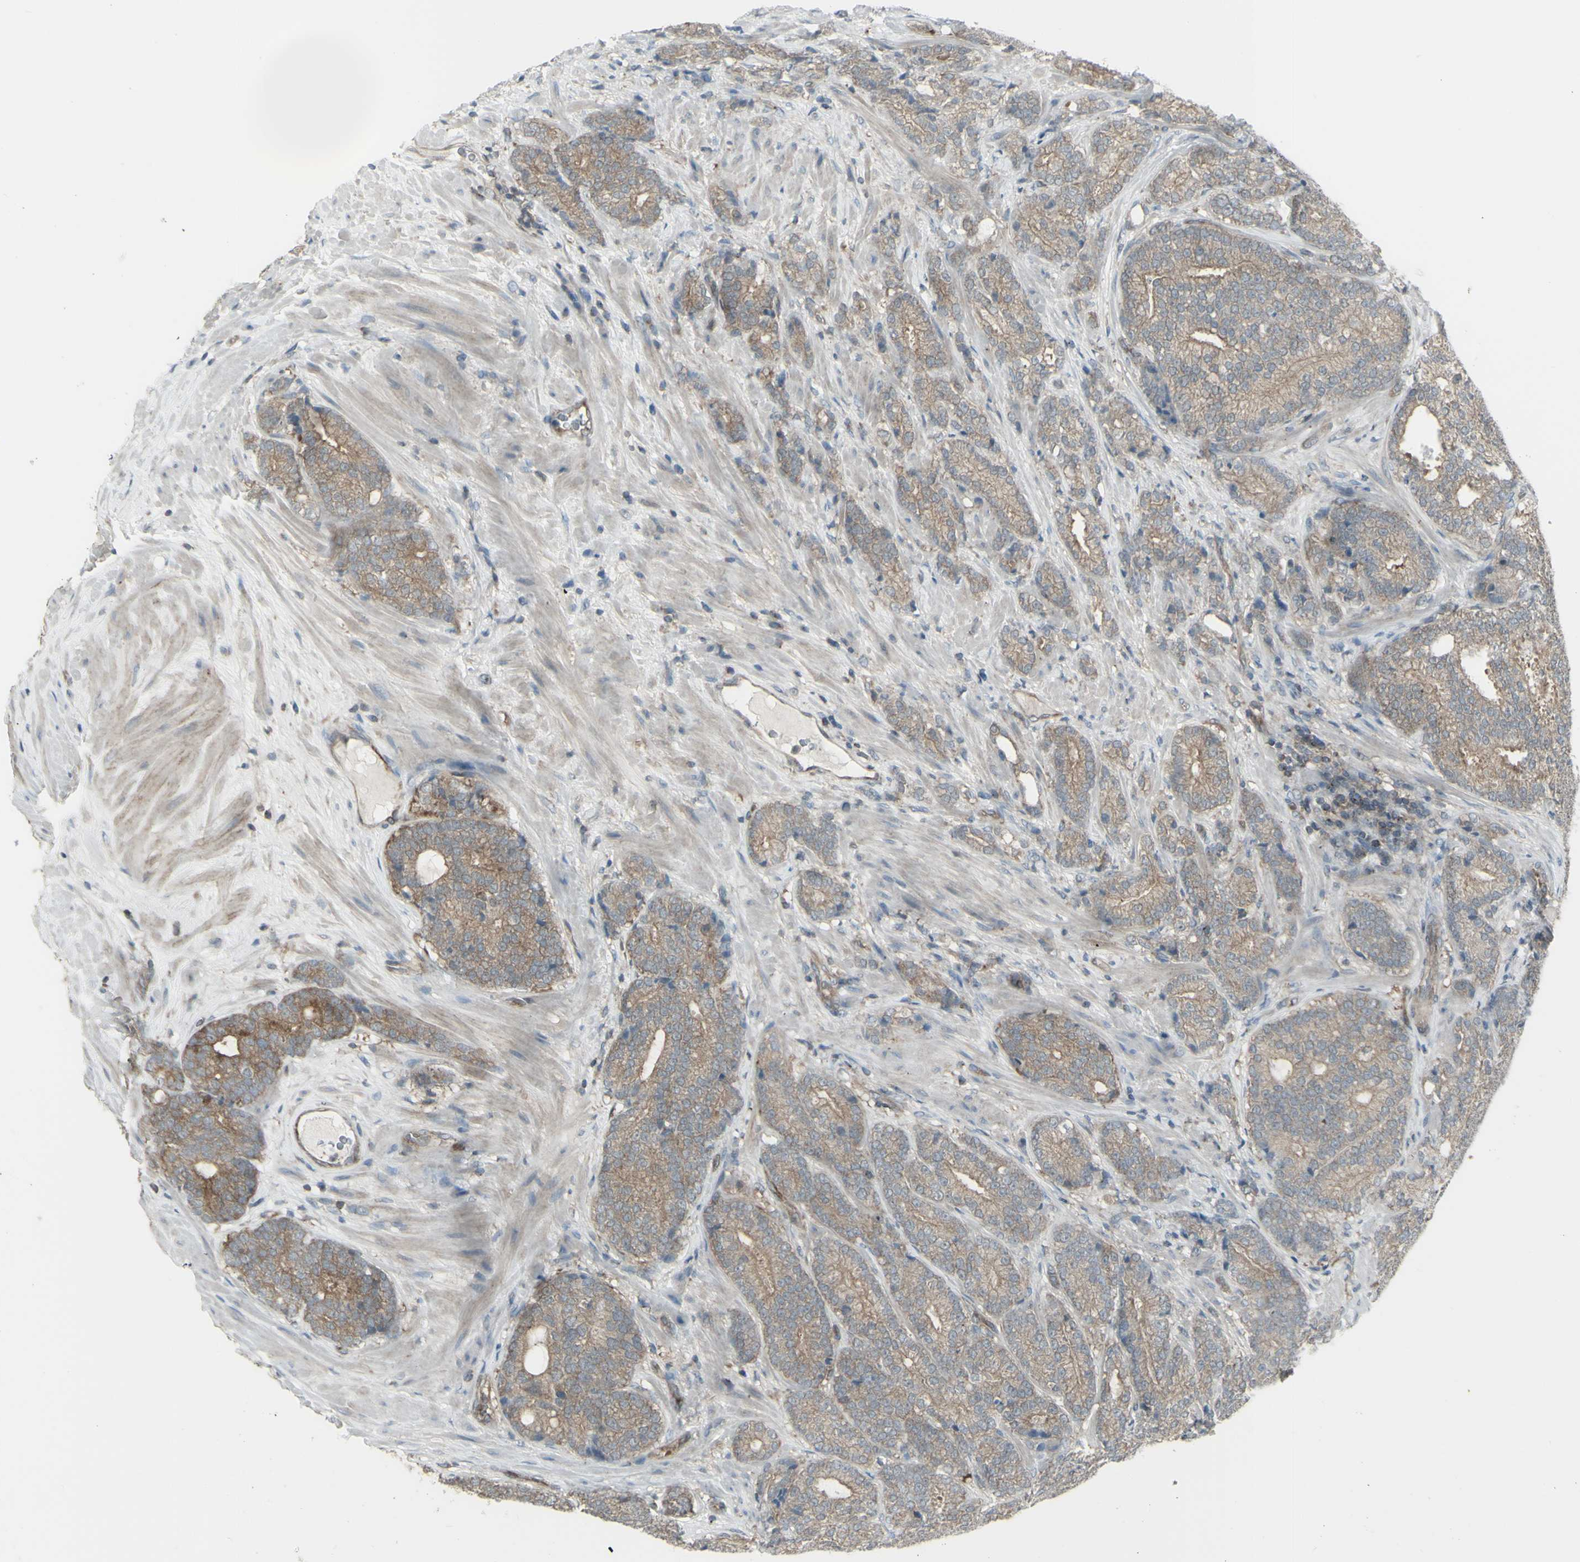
{"staining": {"intensity": "moderate", "quantity": ">75%", "location": "cytoplasmic/membranous"}, "tissue": "prostate cancer", "cell_type": "Tumor cells", "image_type": "cancer", "snomed": [{"axis": "morphology", "description": "Adenocarcinoma, High grade"}, {"axis": "topography", "description": "Prostate"}], "caption": "Prostate cancer (adenocarcinoma (high-grade)) stained with IHC exhibits moderate cytoplasmic/membranous positivity in approximately >75% of tumor cells.", "gene": "GALNT6", "patient": {"sex": "male", "age": 61}}